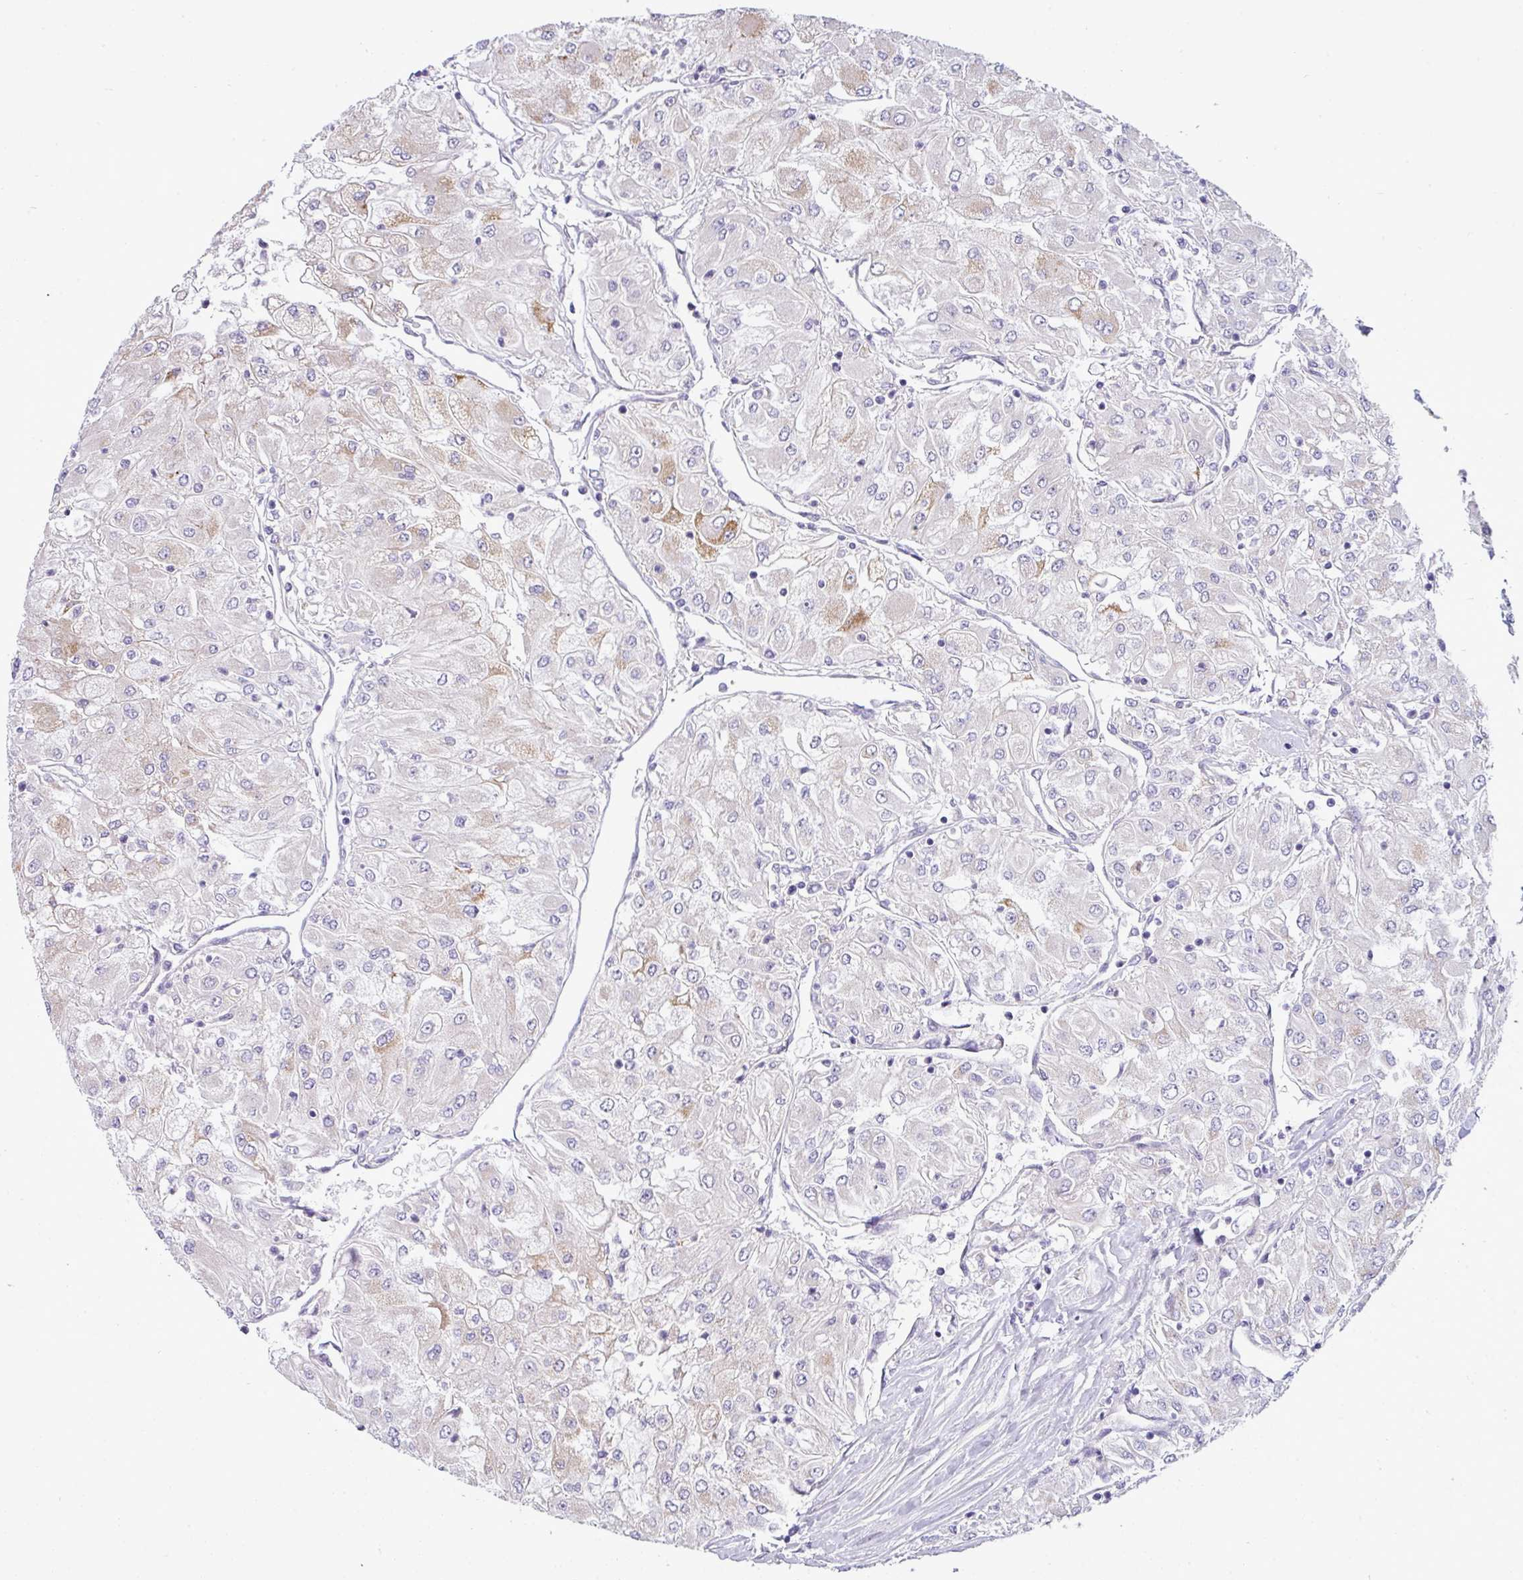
{"staining": {"intensity": "moderate", "quantity": "<25%", "location": "cytoplasmic/membranous"}, "tissue": "renal cancer", "cell_type": "Tumor cells", "image_type": "cancer", "snomed": [{"axis": "morphology", "description": "Adenocarcinoma, NOS"}, {"axis": "topography", "description": "Kidney"}], "caption": "DAB (3,3'-diaminobenzidine) immunohistochemical staining of renal cancer reveals moderate cytoplasmic/membranous protein expression in about <25% of tumor cells.", "gene": "ACAP3", "patient": {"sex": "male", "age": 80}}